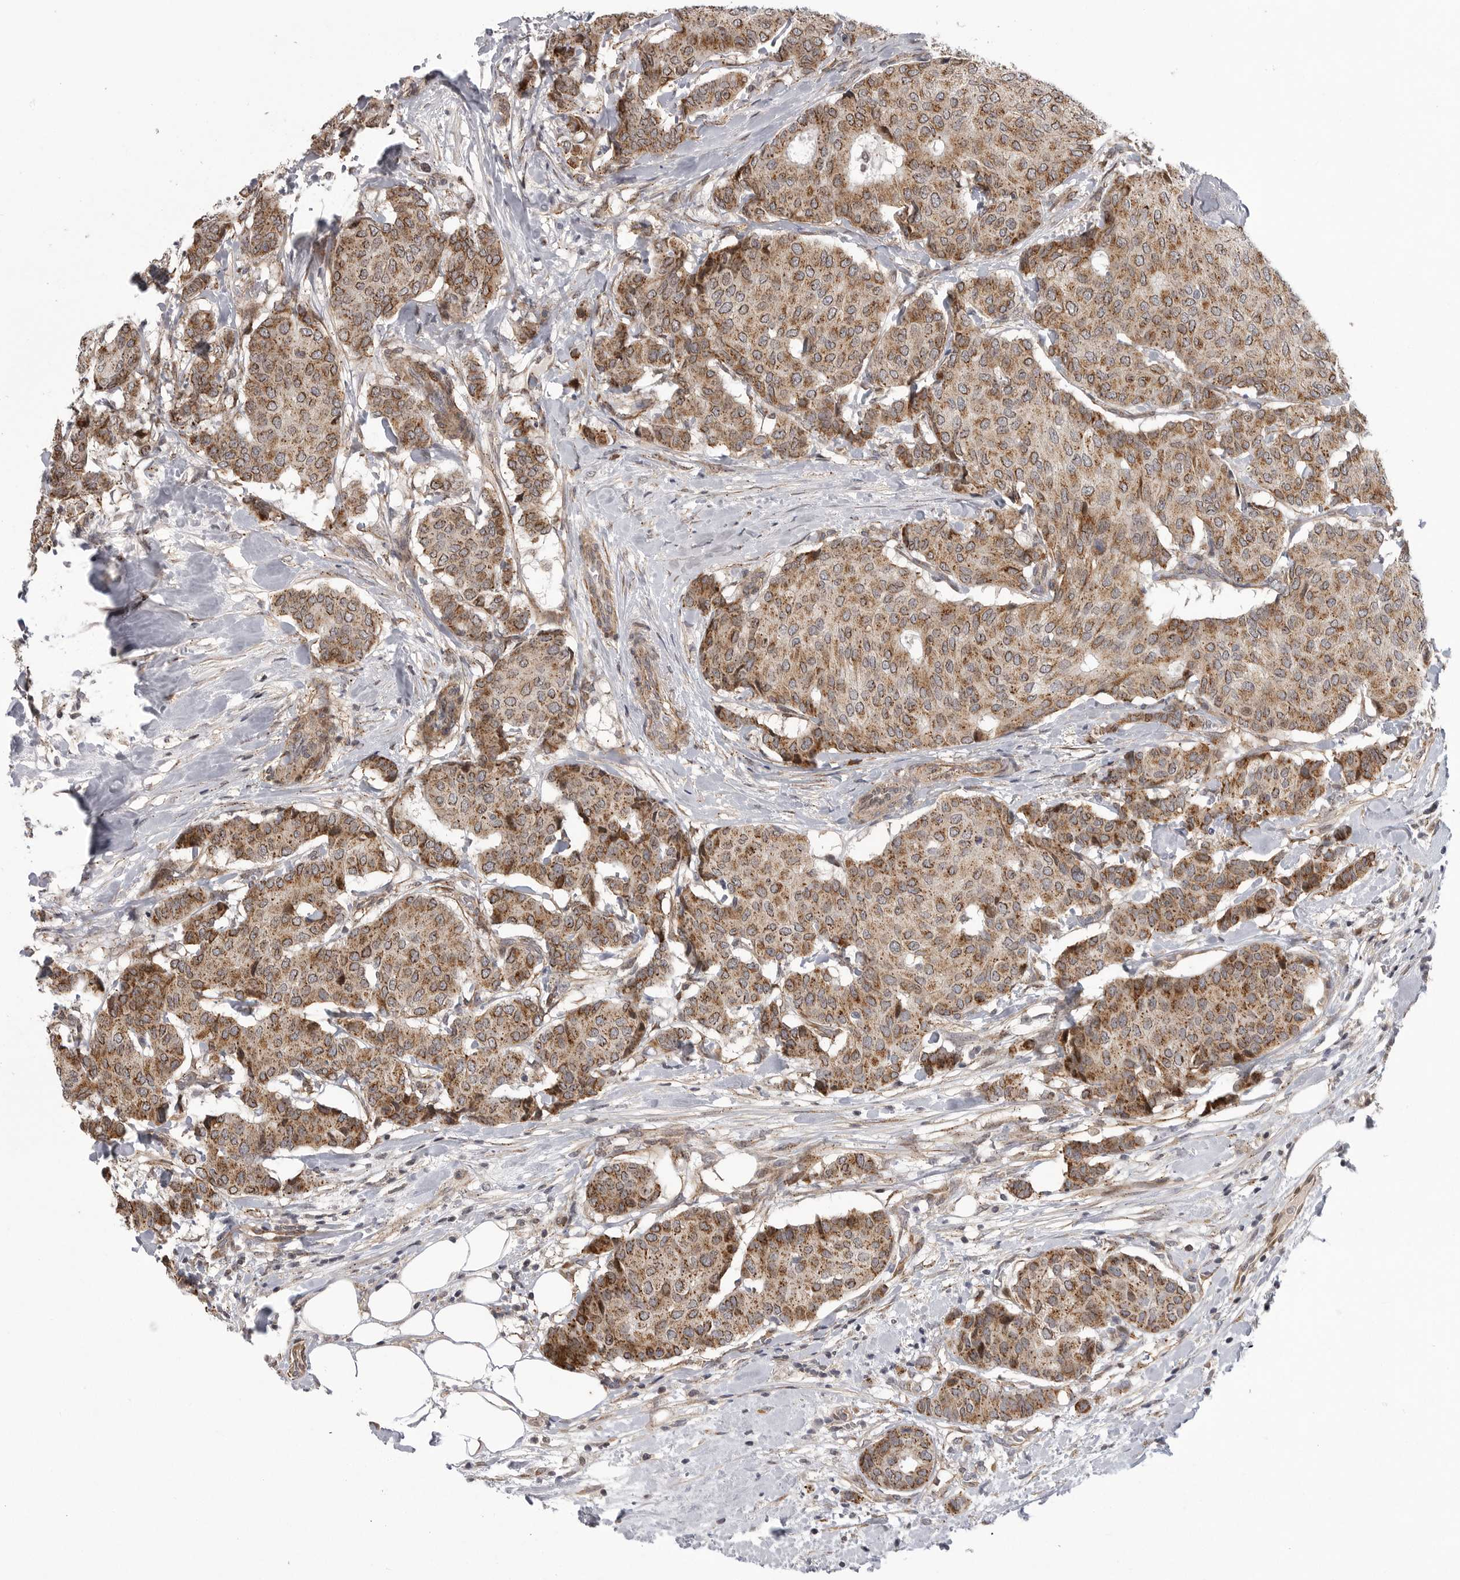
{"staining": {"intensity": "moderate", "quantity": ">75%", "location": "cytoplasmic/membranous"}, "tissue": "breast cancer", "cell_type": "Tumor cells", "image_type": "cancer", "snomed": [{"axis": "morphology", "description": "Duct carcinoma"}, {"axis": "topography", "description": "Breast"}], "caption": "Immunohistochemical staining of human infiltrating ductal carcinoma (breast) demonstrates medium levels of moderate cytoplasmic/membranous positivity in approximately >75% of tumor cells.", "gene": "TMPRSS11F", "patient": {"sex": "female", "age": 75}}